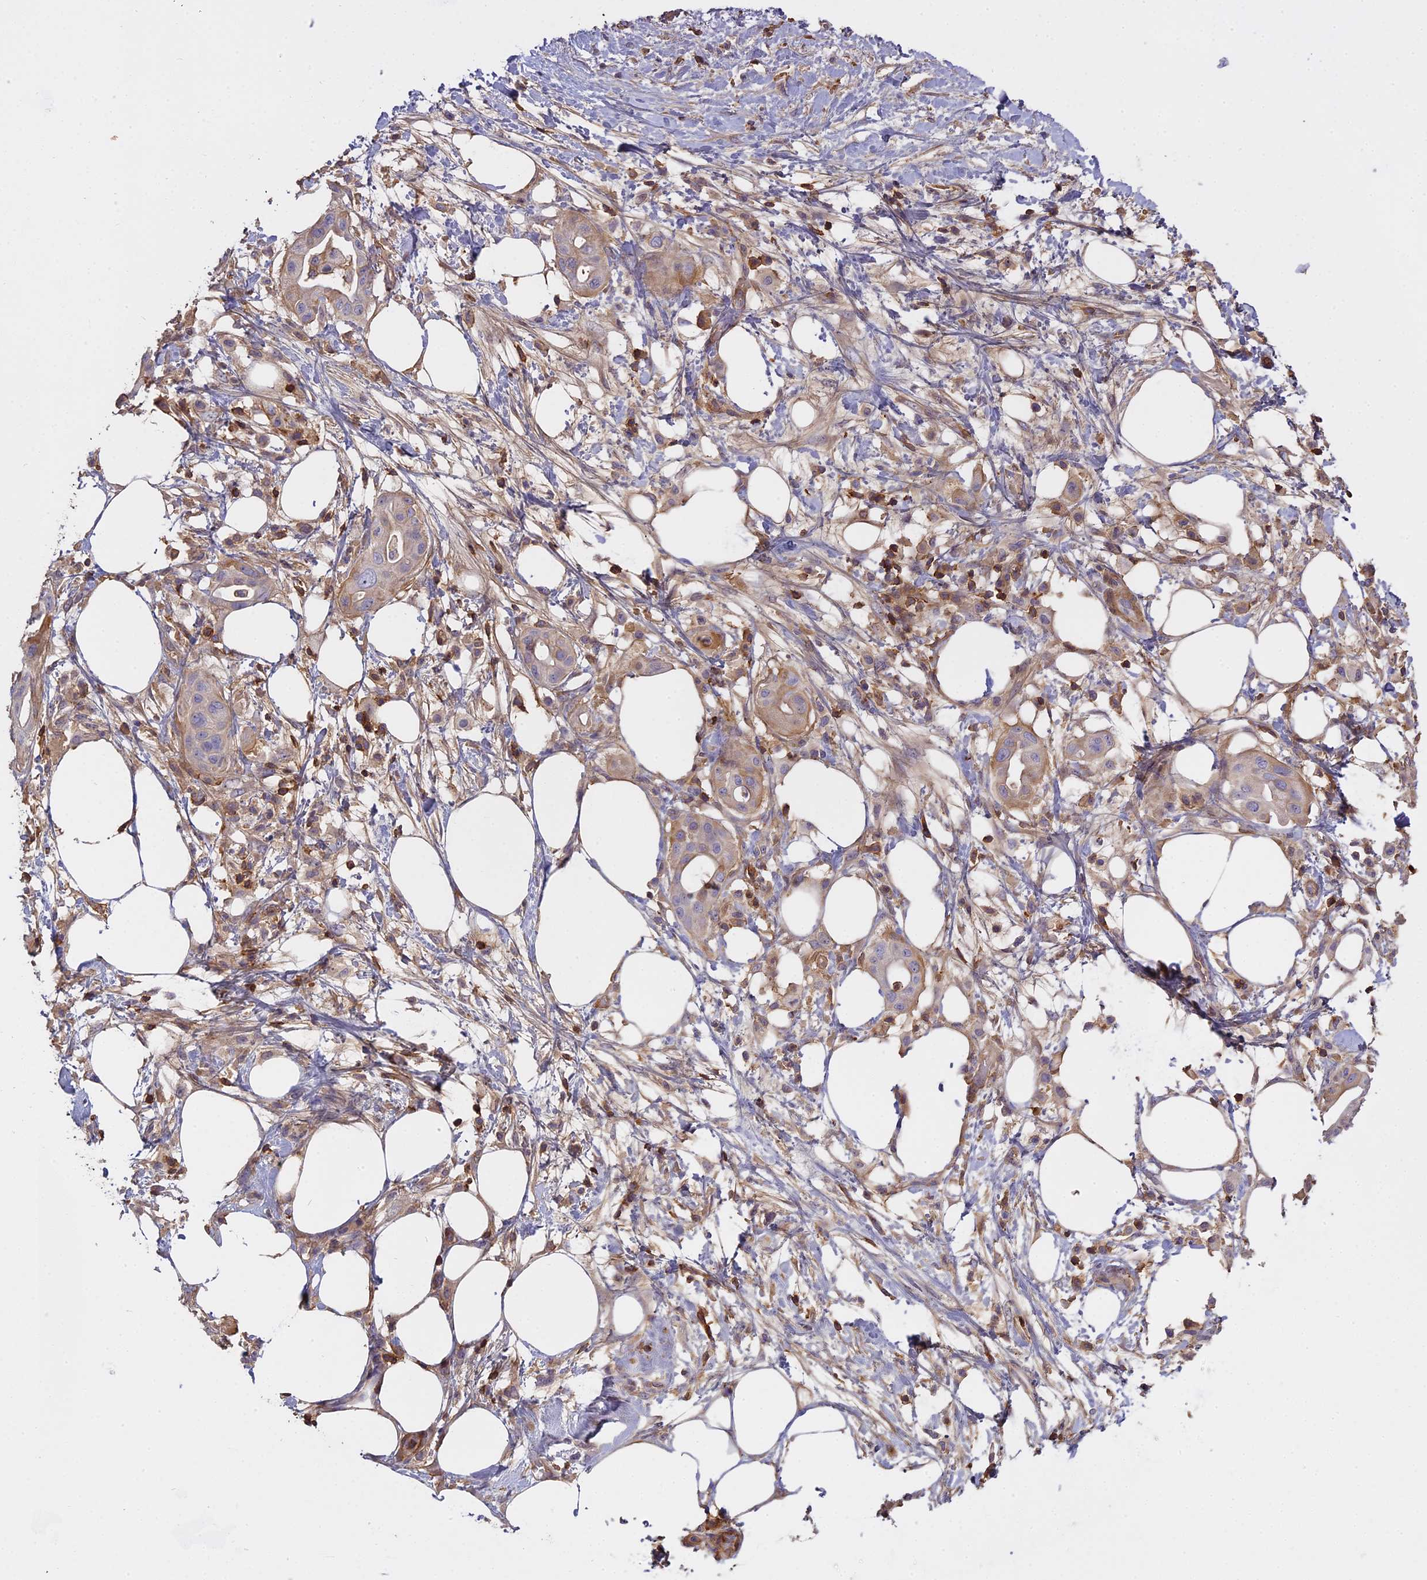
{"staining": {"intensity": "weak", "quantity": "<25%", "location": "cytoplasmic/membranous"}, "tissue": "pancreatic cancer", "cell_type": "Tumor cells", "image_type": "cancer", "snomed": [{"axis": "morphology", "description": "Adenocarcinoma, NOS"}, {"axis": "topography", "description": "Pancreas"}], "caption": "Photomicrograph shows no protein expression in tumor cells of pancreatic cancer (adenocarcinoma) tissue.", "gene": "CFAP119", "patient": {"sex": "male", "age": 68}}